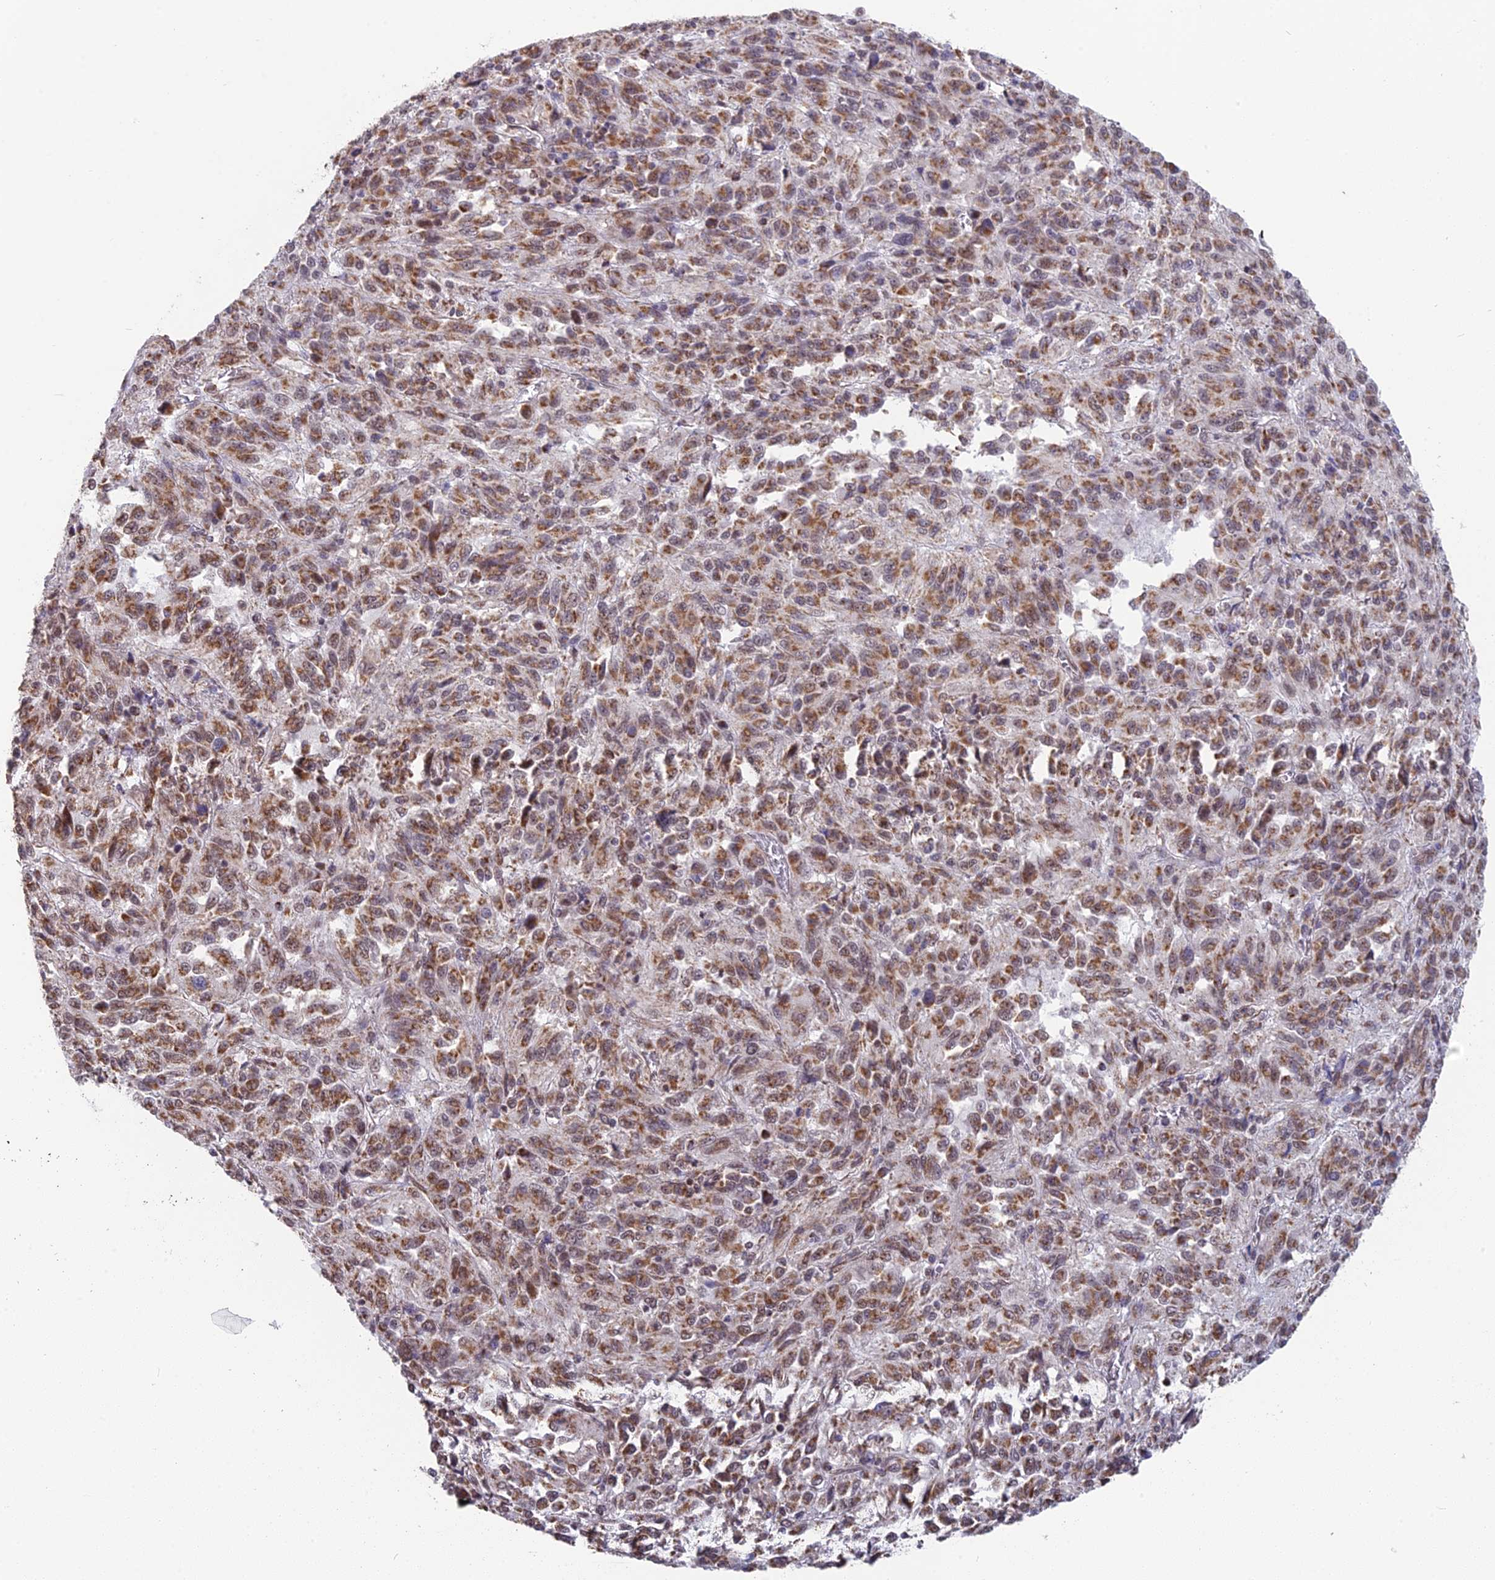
{"staining": {"intensity": "moderate", "quantity": ">75%", "location": "cytoplasmic/membranous"}, "tissue": "melanoma", "cell_type": "Tumor cells", "image_type": "cancer", "snomed": [{"axis": "morphology", "description": "Malignant melanoma, Metastatic site"}, {"axis": "topography", "description": "Lung"}], "caption": "Tumor cells demonstrate medium levels of moderate cytoplasmic/membranous expression in approximately >75% of cells in melanoma.", "gene": "ARHGAP40", "patient": {"sex": "male", "age": 64}}